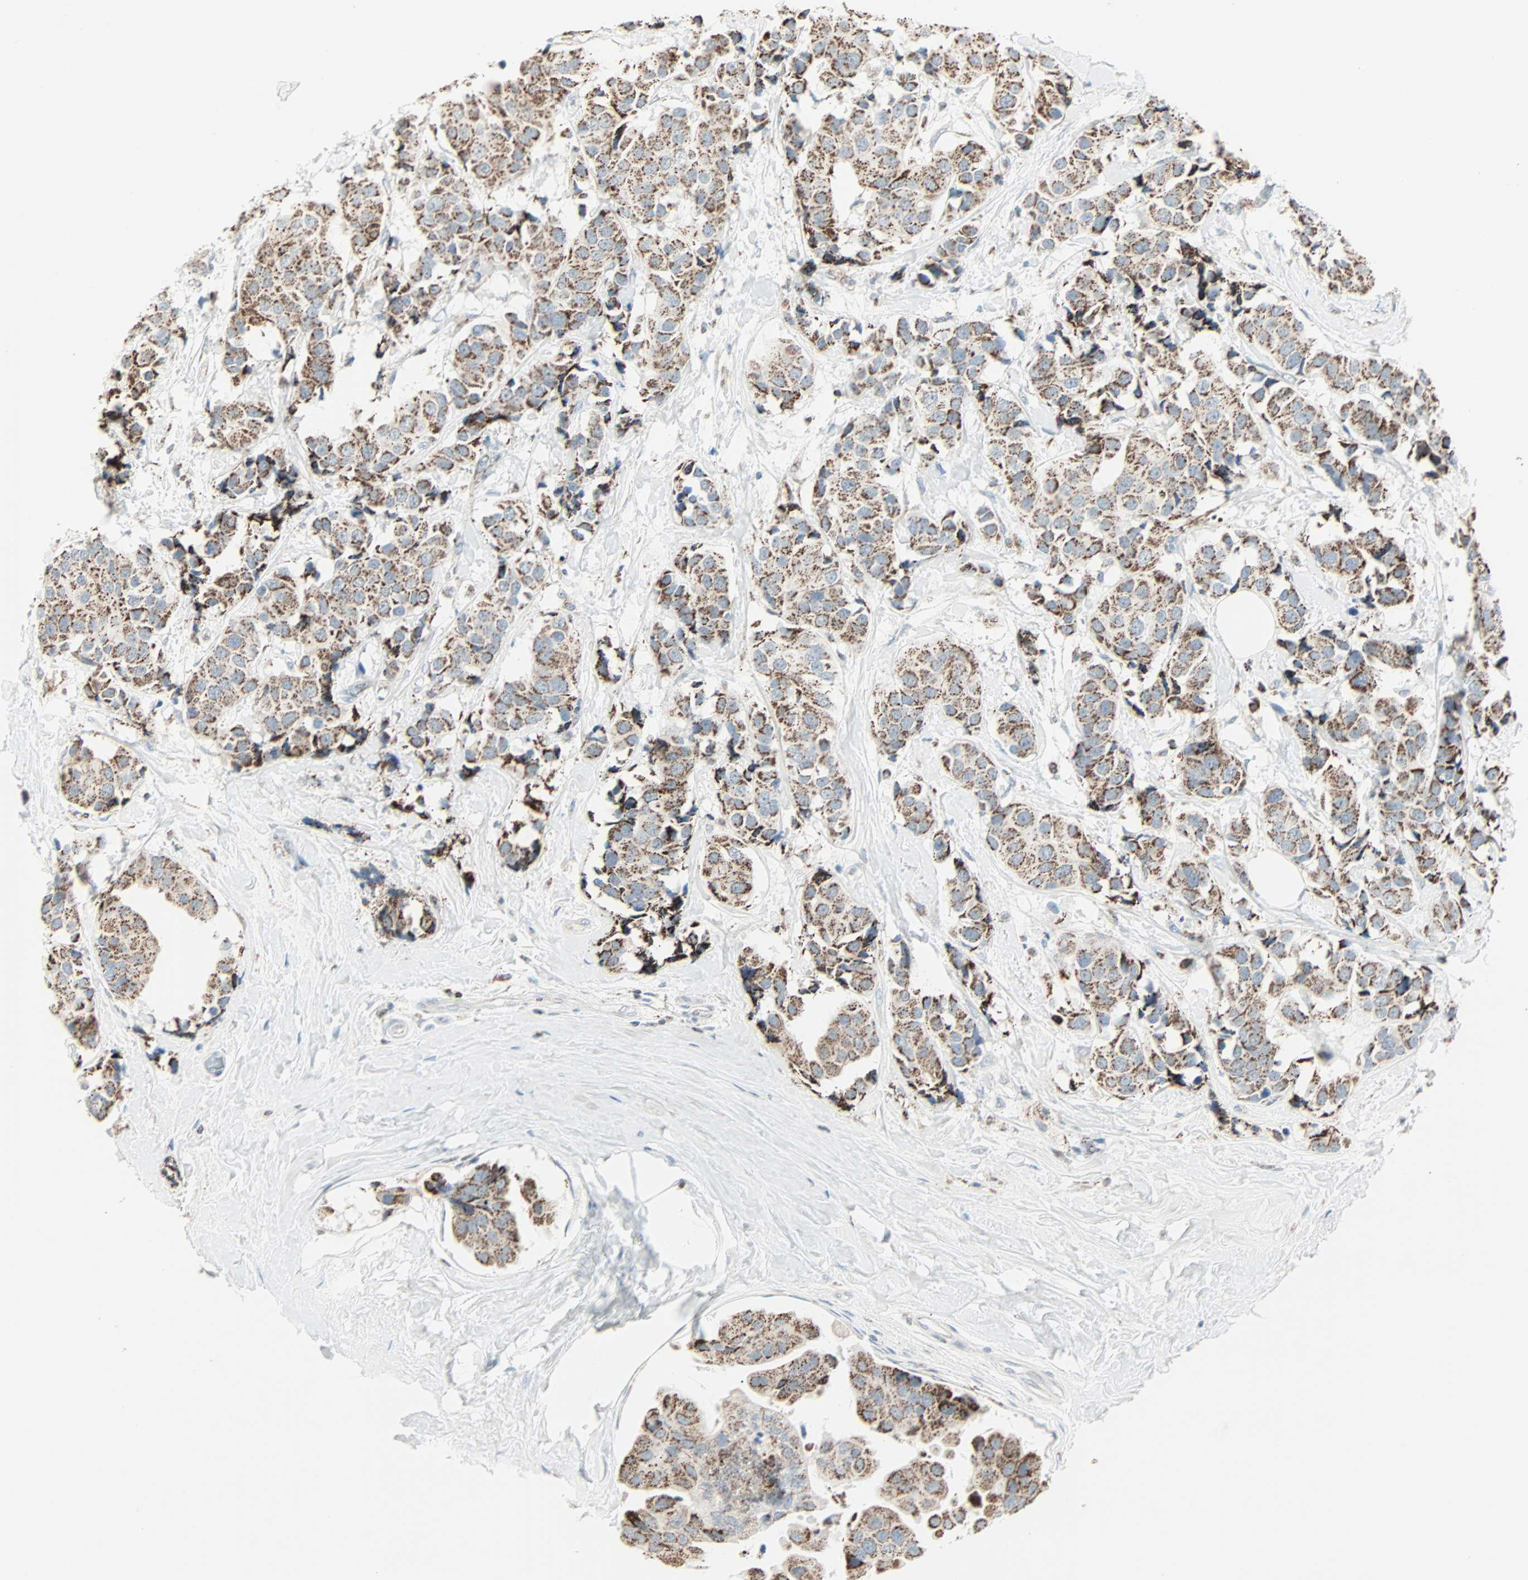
{"staining": {"intensity": "moderate", "quantity": ">75%", "location": "cytoplasmic/membranous"}, "tissue": "breast cancer", "cell_type": "Tumor cells", "image_type": "cancer", "snomed": [{"axis": "morphology", "description": "Normal tissue, NOS"}, {"axis": "morphology", "description": "Duct carcinoma"}, {"axis": "topography", "description": "Breast"}], "caption": "Human intraductal carcinoma (breast) stained with a protein marker displays moderate staining in tumor cells.", "gene": "IDH2", "patient": {"sex": "female", "age": 39}}